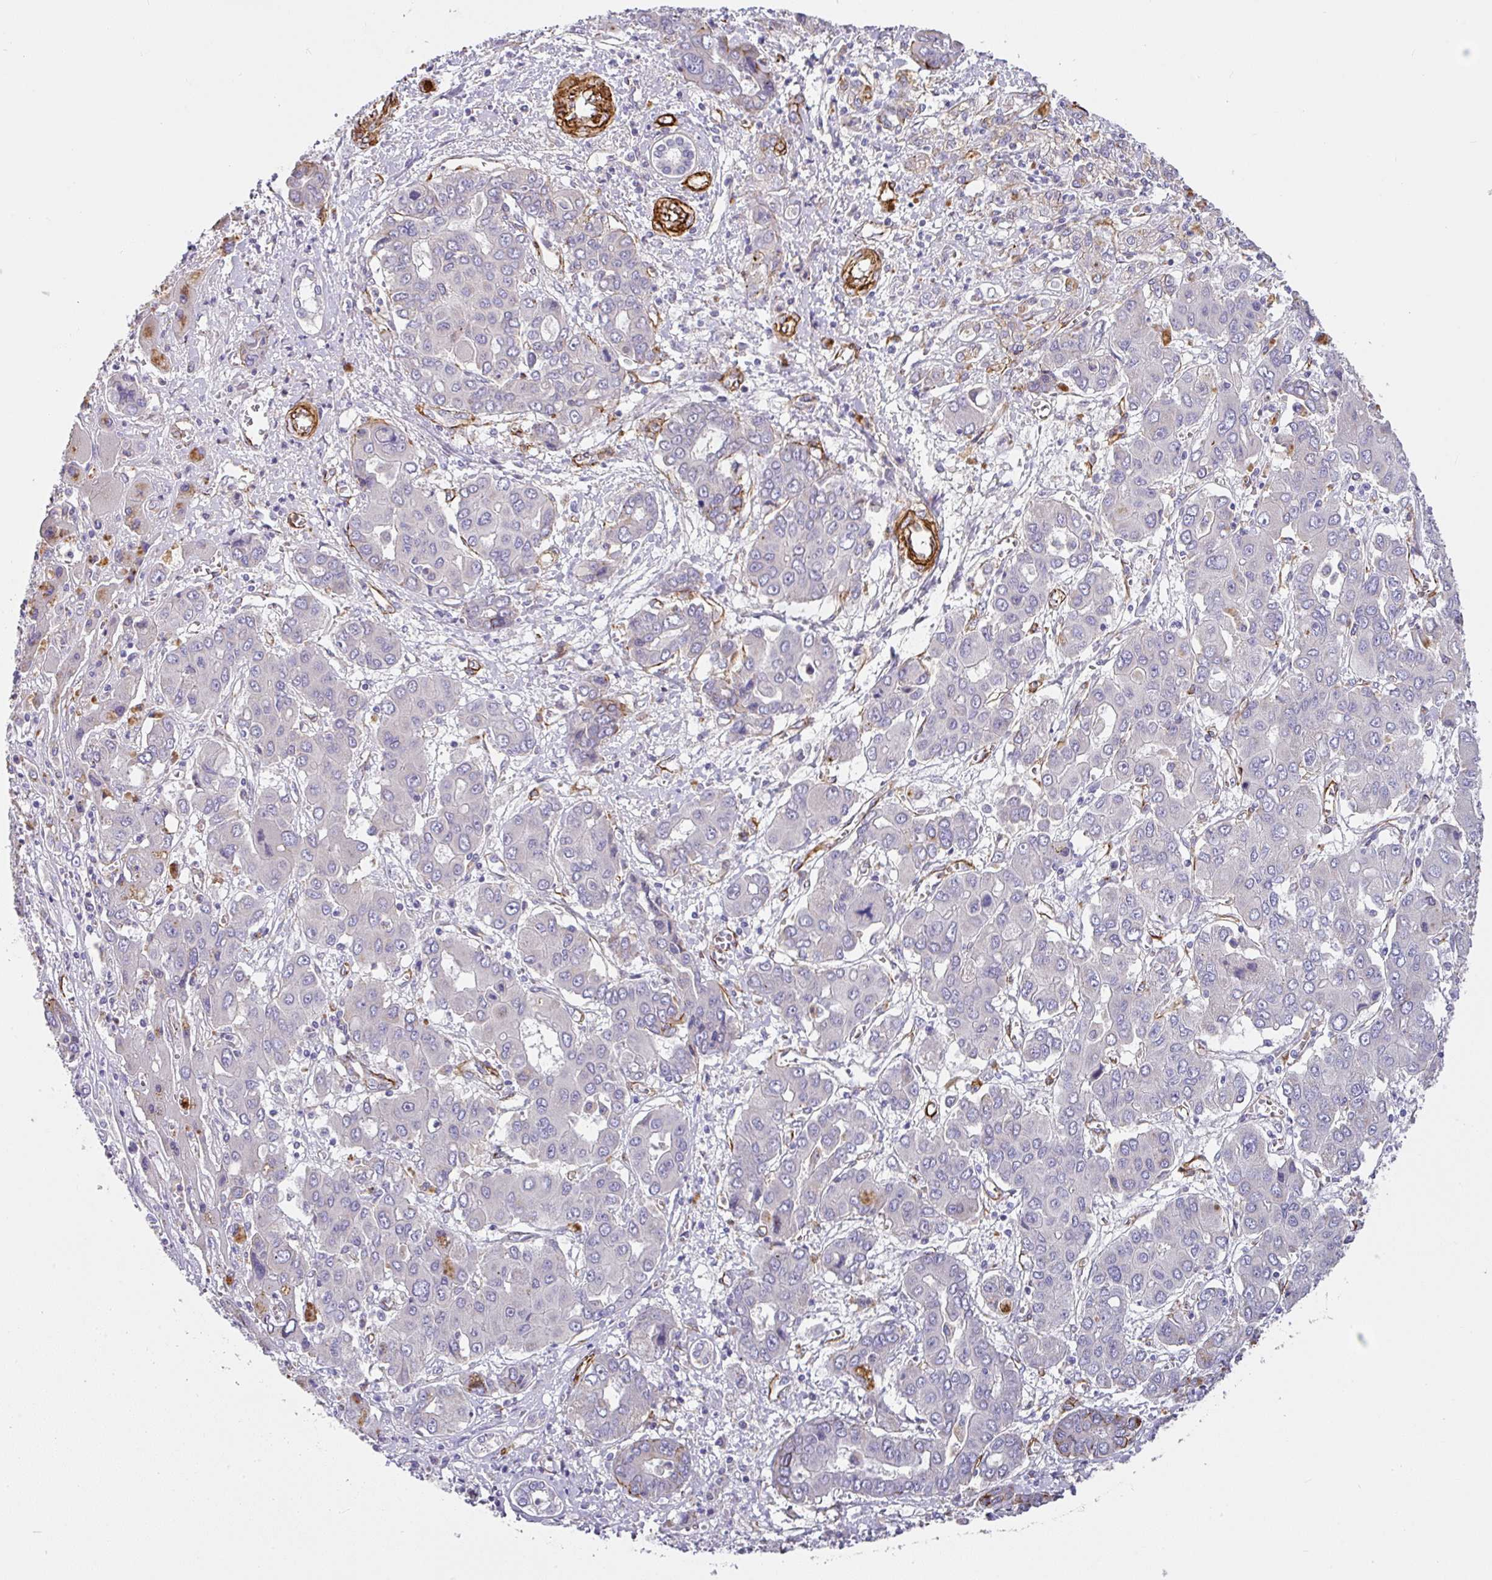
{"staining": {"intensity": "negative", "quantity": "none", "location": "none"}, "tissue": "liver cancer", "cell_type": "Tumor cells", "image_type": "cancer", "snomed": [{"axis": "morphology", "description": "Cholangiocarcinoma"}, {"axis": "topography", "description": "Liver"}], "caption": "IHC of human liver cancer (cholangiocarcinoma) shows no positivity in tumor cells.", "gene": "SLC25A17", "patient": {"sex": "male", "age": 67}}